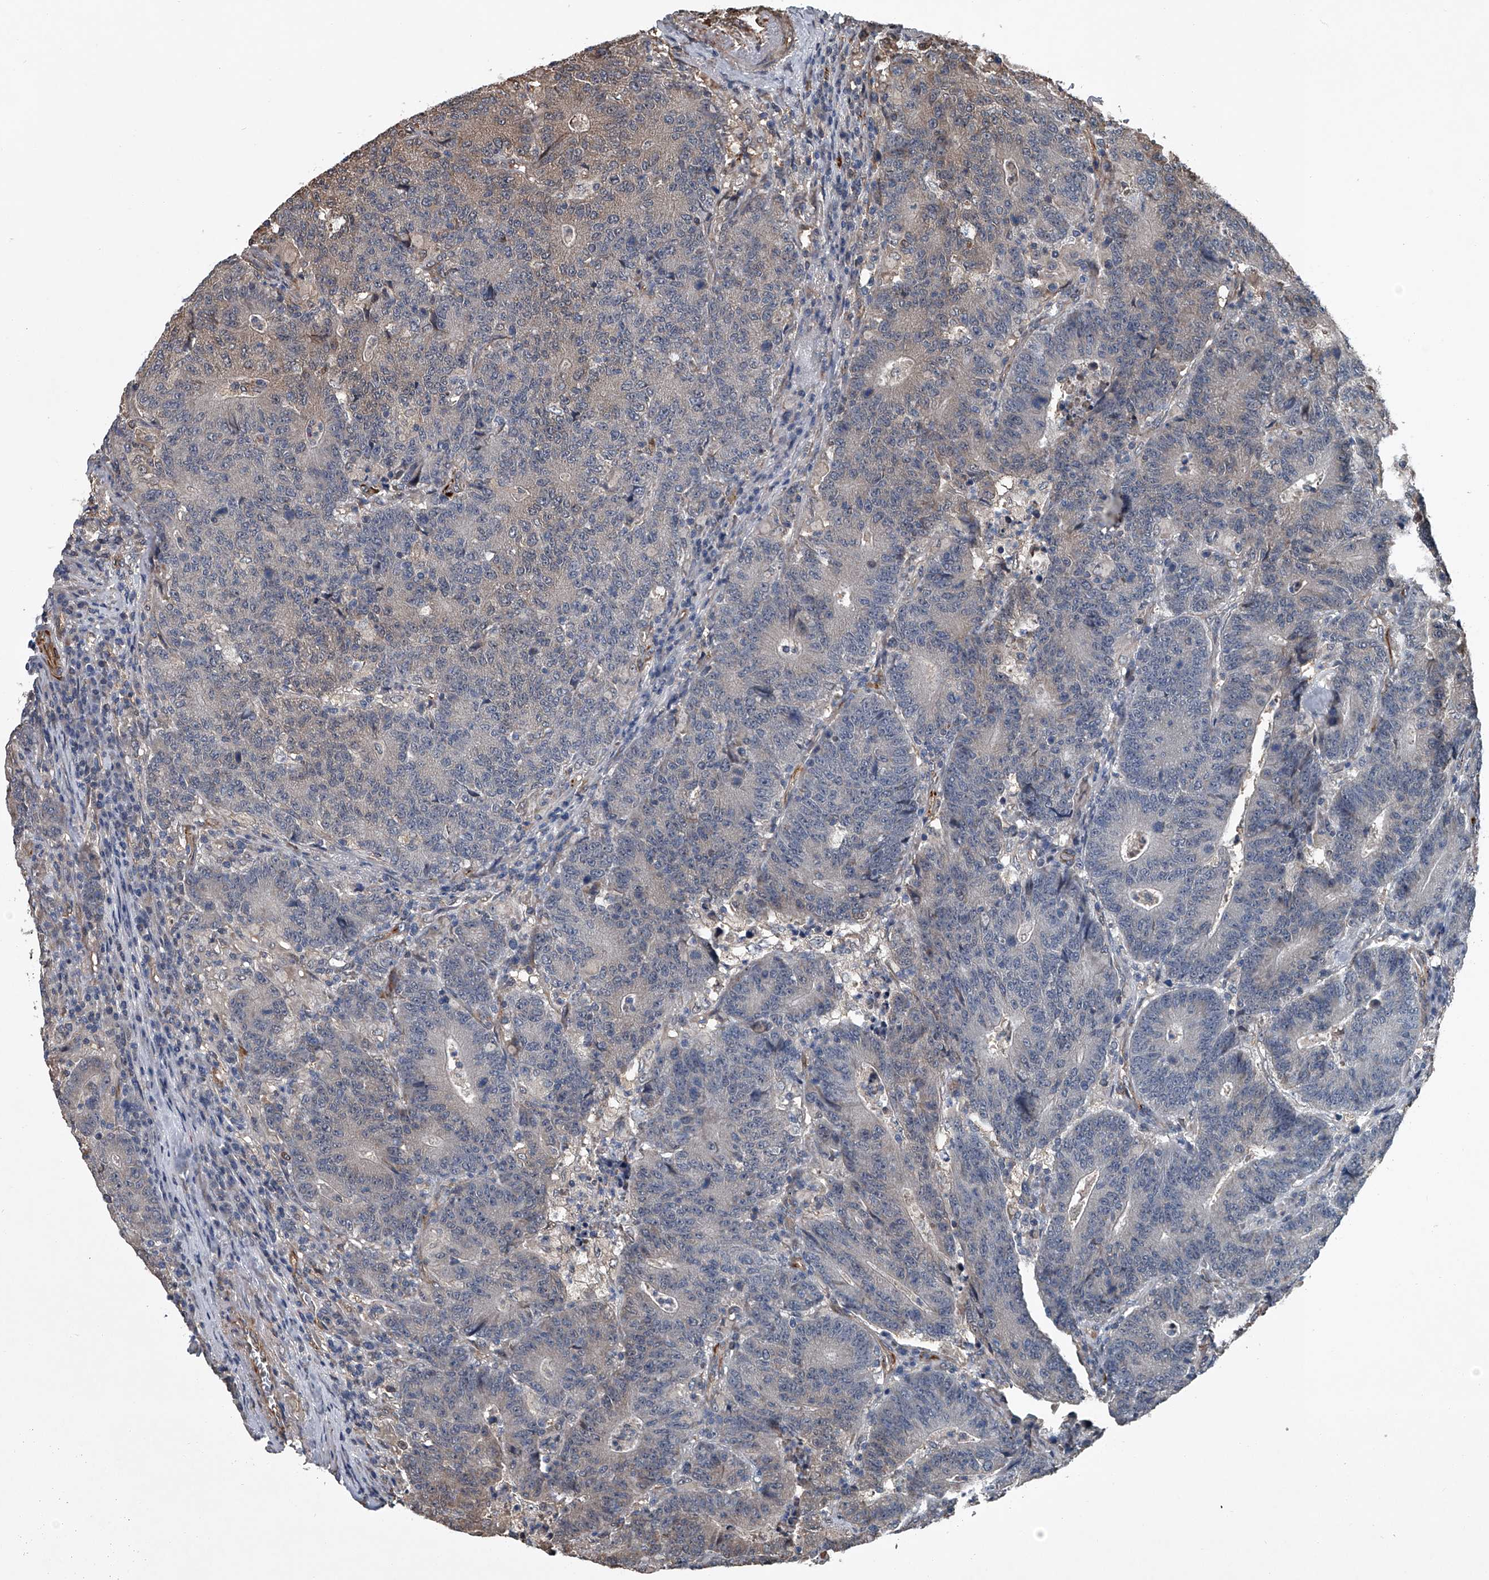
{"staining": {"intensity": "weak", "quantity": "<25%", "location": "cytoplasmic/membranous"}, "tissue": "colorectal cancer", "cell_type": "Tumor cells", "image_type": "cancer", "snomed": [{"axis": "morphology", "description": "Normal tissue, NOS"}, {"axis": "morphology", "description": "Adenocarcinoma, NOS"}, {"axis": "topography", "description": "Colon"}], "caption": "Immunohistochemistry image of neoplastic tissue: adenocarcinoma (colorectal) stained with DAB reveals no significant protein expression in tumor cells.", "gene": "LDLRAD2", "patient": {"sex": "female", "age": 75}}